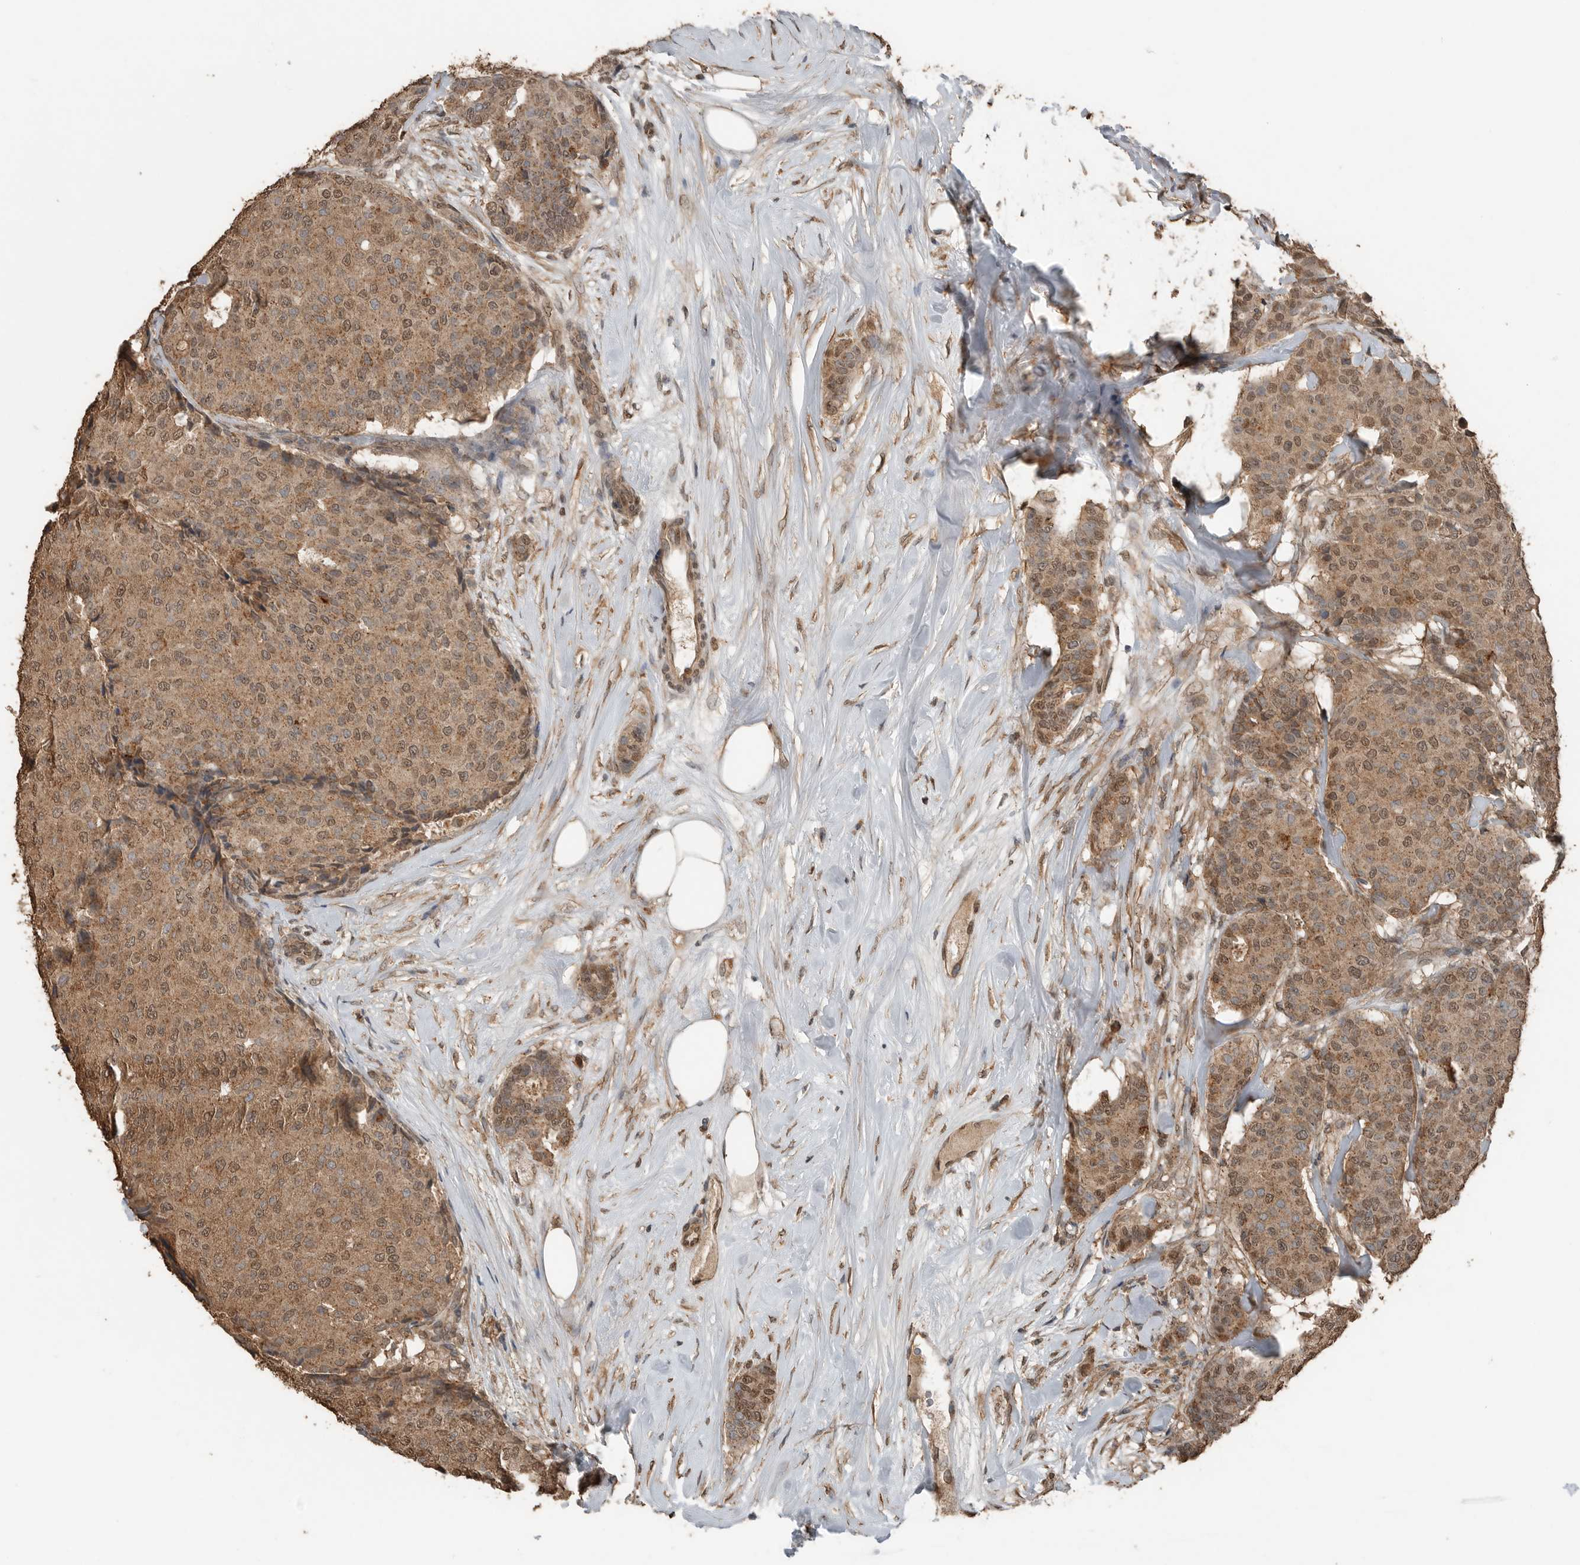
{"staining": {"intensity": "moderate", "quantity": ">75%", "location": "cytoplasmic/membranous,nuclear"}, "tissue": "breast cancer", "cell_type": "Tumor cells", "image_type": "cancer", "snomed": [{"axis": "morphology", "description": "Duct carcinoma"}, {"axis": "topography", "description": "Breast"}], "caption": "High-power microscopy captured an immunohistochemistry micrograph of breast invasive ductal carcinoma, revealing moderate cytoplasmic/membranous and nuclear positivity in approximately >75% of tumor cells.", "gene": "BLZF1", "patient": {"sex": "female", "age": 75}}